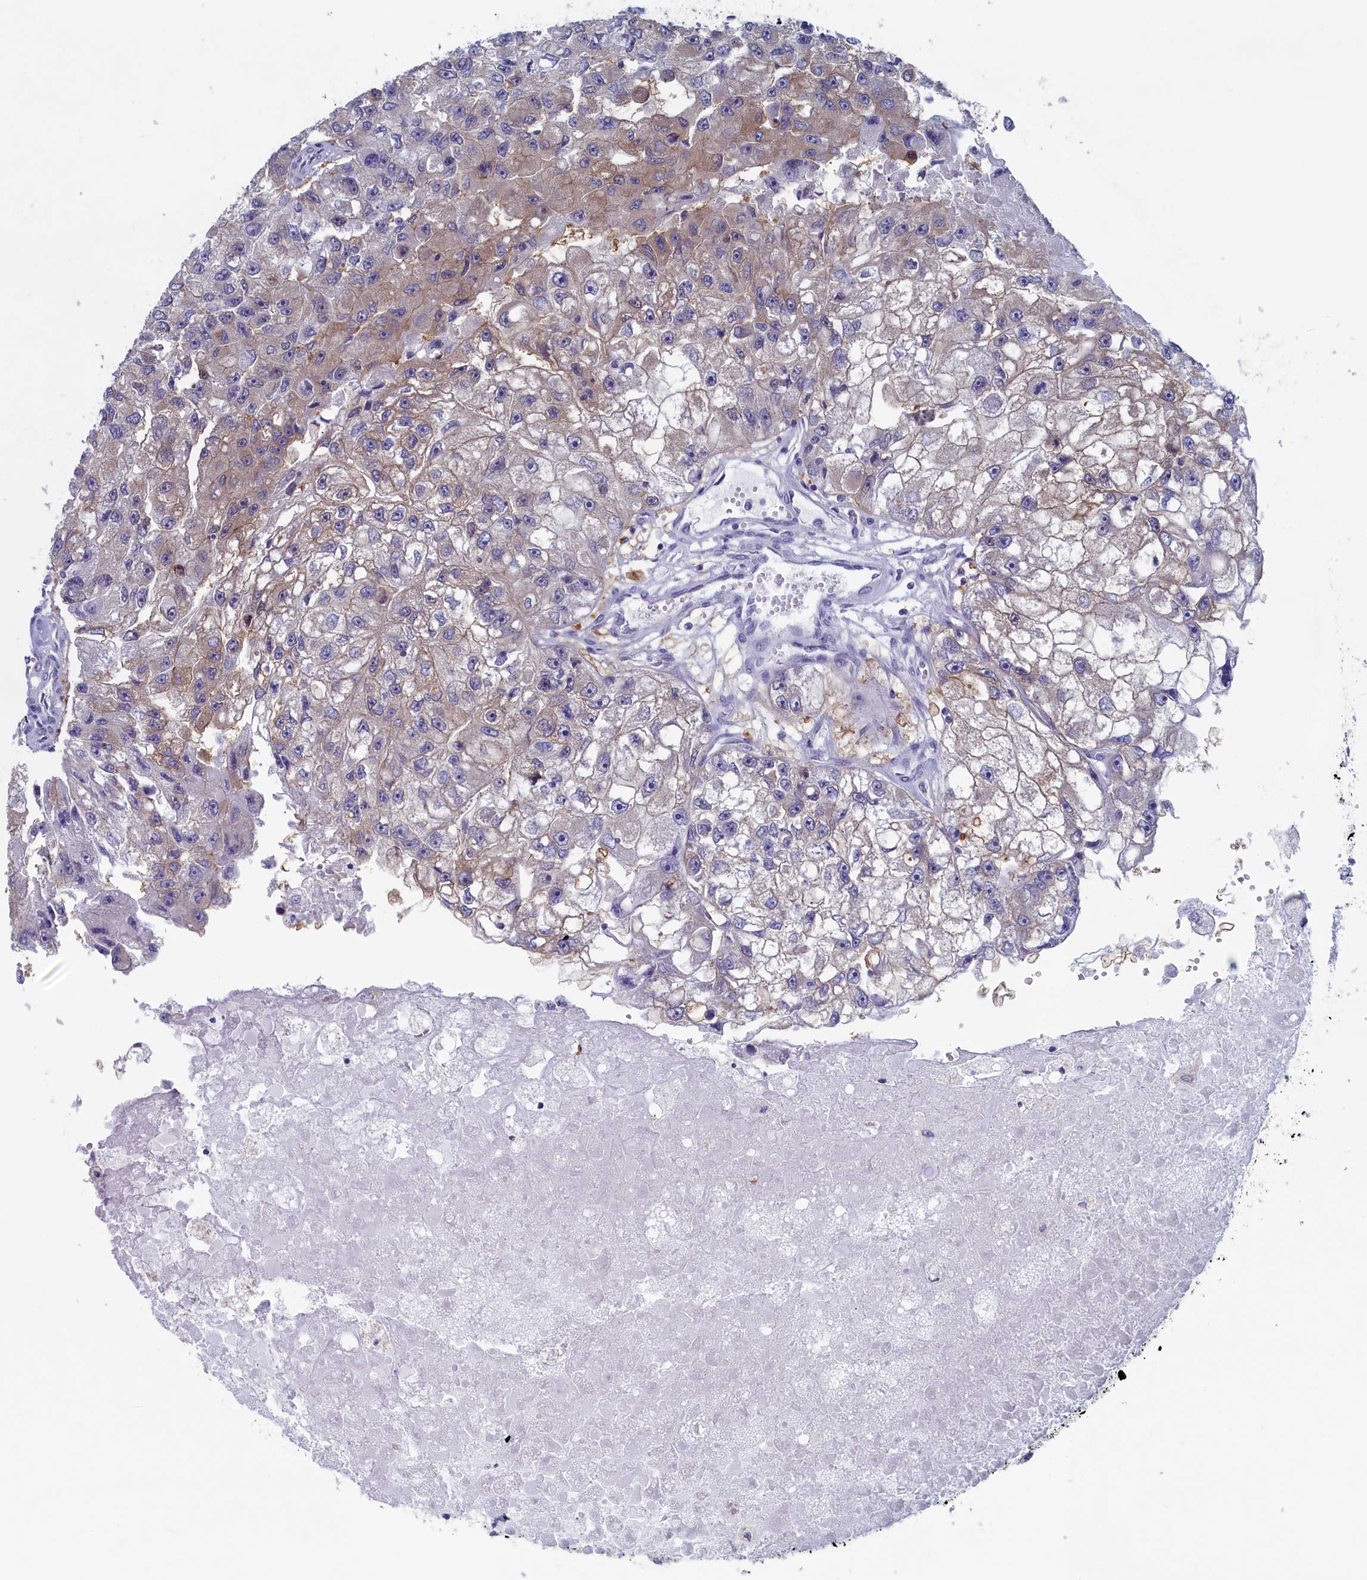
{"staining": {"intensity": "weak", "quantity": "<25%", "location": "cytoplasmic/membranous"}, "tissue": "renal cancer", "cell_type": "Tumor cells", "image_type": "cancer", "snomed": [{"axis": "morphology", "description": "Adenocarcinoma, NOS"}, {"axis": "topography", "description": "Kidney"}], "caption": "An immunohistochemistry image of renal cancer is shown. There is no staining in tumor cells of renal cancer.", "gene": "WDR76", "patient": {"sex": "male", "age": 63}}